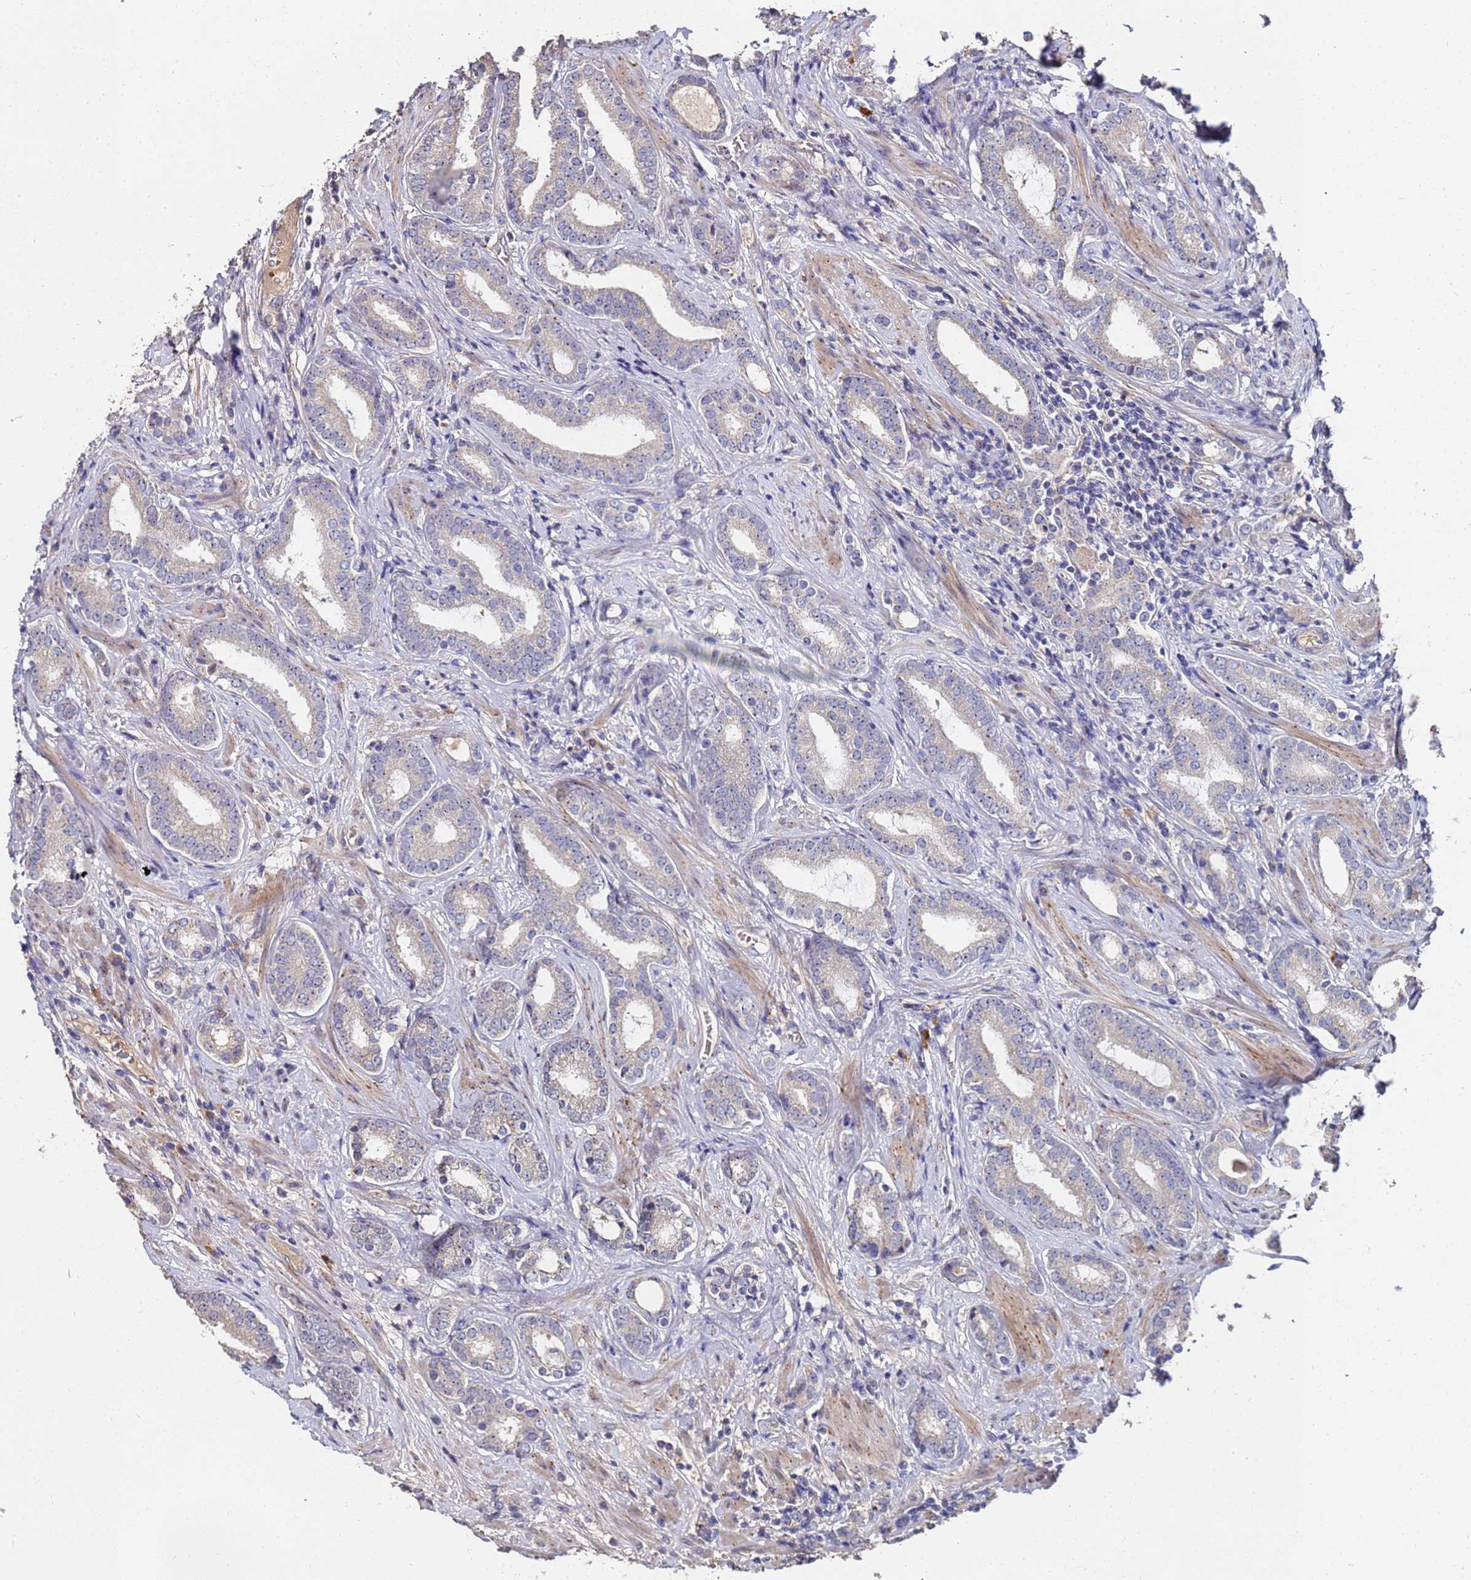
{"staining": {"intensity": "negative", "quantity": "none", "location": "none"}, "tissue": "prostate cancer", "cell_type": "Tumor cells", "image_type": "cancer", "snomed": [{"axis": "morphology", "description": "Adenocarcinoma, High grade"}, {"axis": "topography", "description": "Prostate"}], "caption": "There is no significant staining in tumor cells of prostate cancer.", "gene": "TCP10L", "patient": {"sex": "male", "age": 63}}